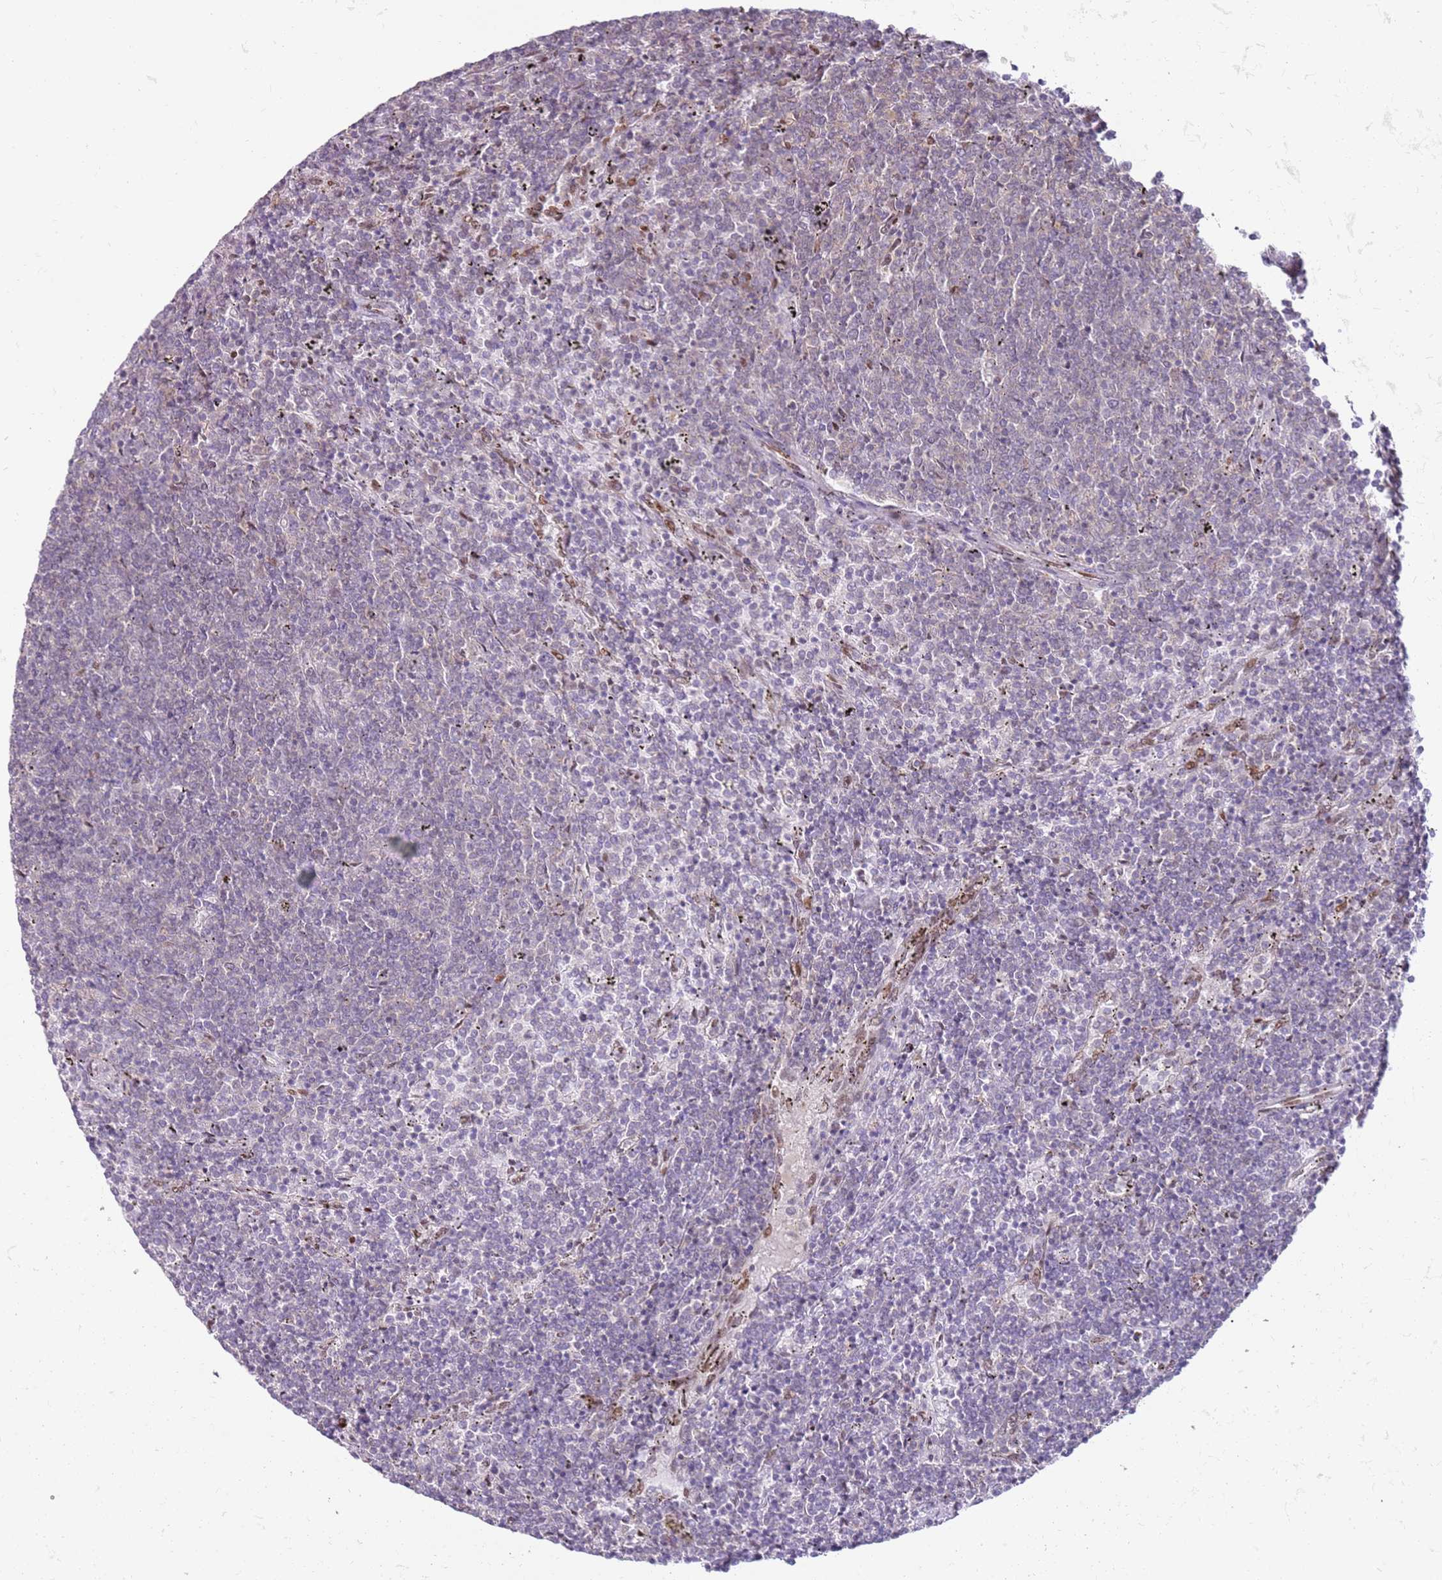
{"staining": {"intensity": "negative", "quantity": "none", "location": "none"}, "tissue": "lymphoma", "cell_type": "Tumor cells", "image_type": "cancer", "snomed": [{"axis": "morphology", "description": "Malignant lymphoma, non-Hodgkin's type, Low grade"}, {"axis": "topography", "description": "Spleen"}], "caption": "High power microscopy micrograph of an IHC micrograph of lymphoma, revealing no significant expression in tumor cells.", "gene": "PHC2", "patient": {"sex": "female", "age": 50}}